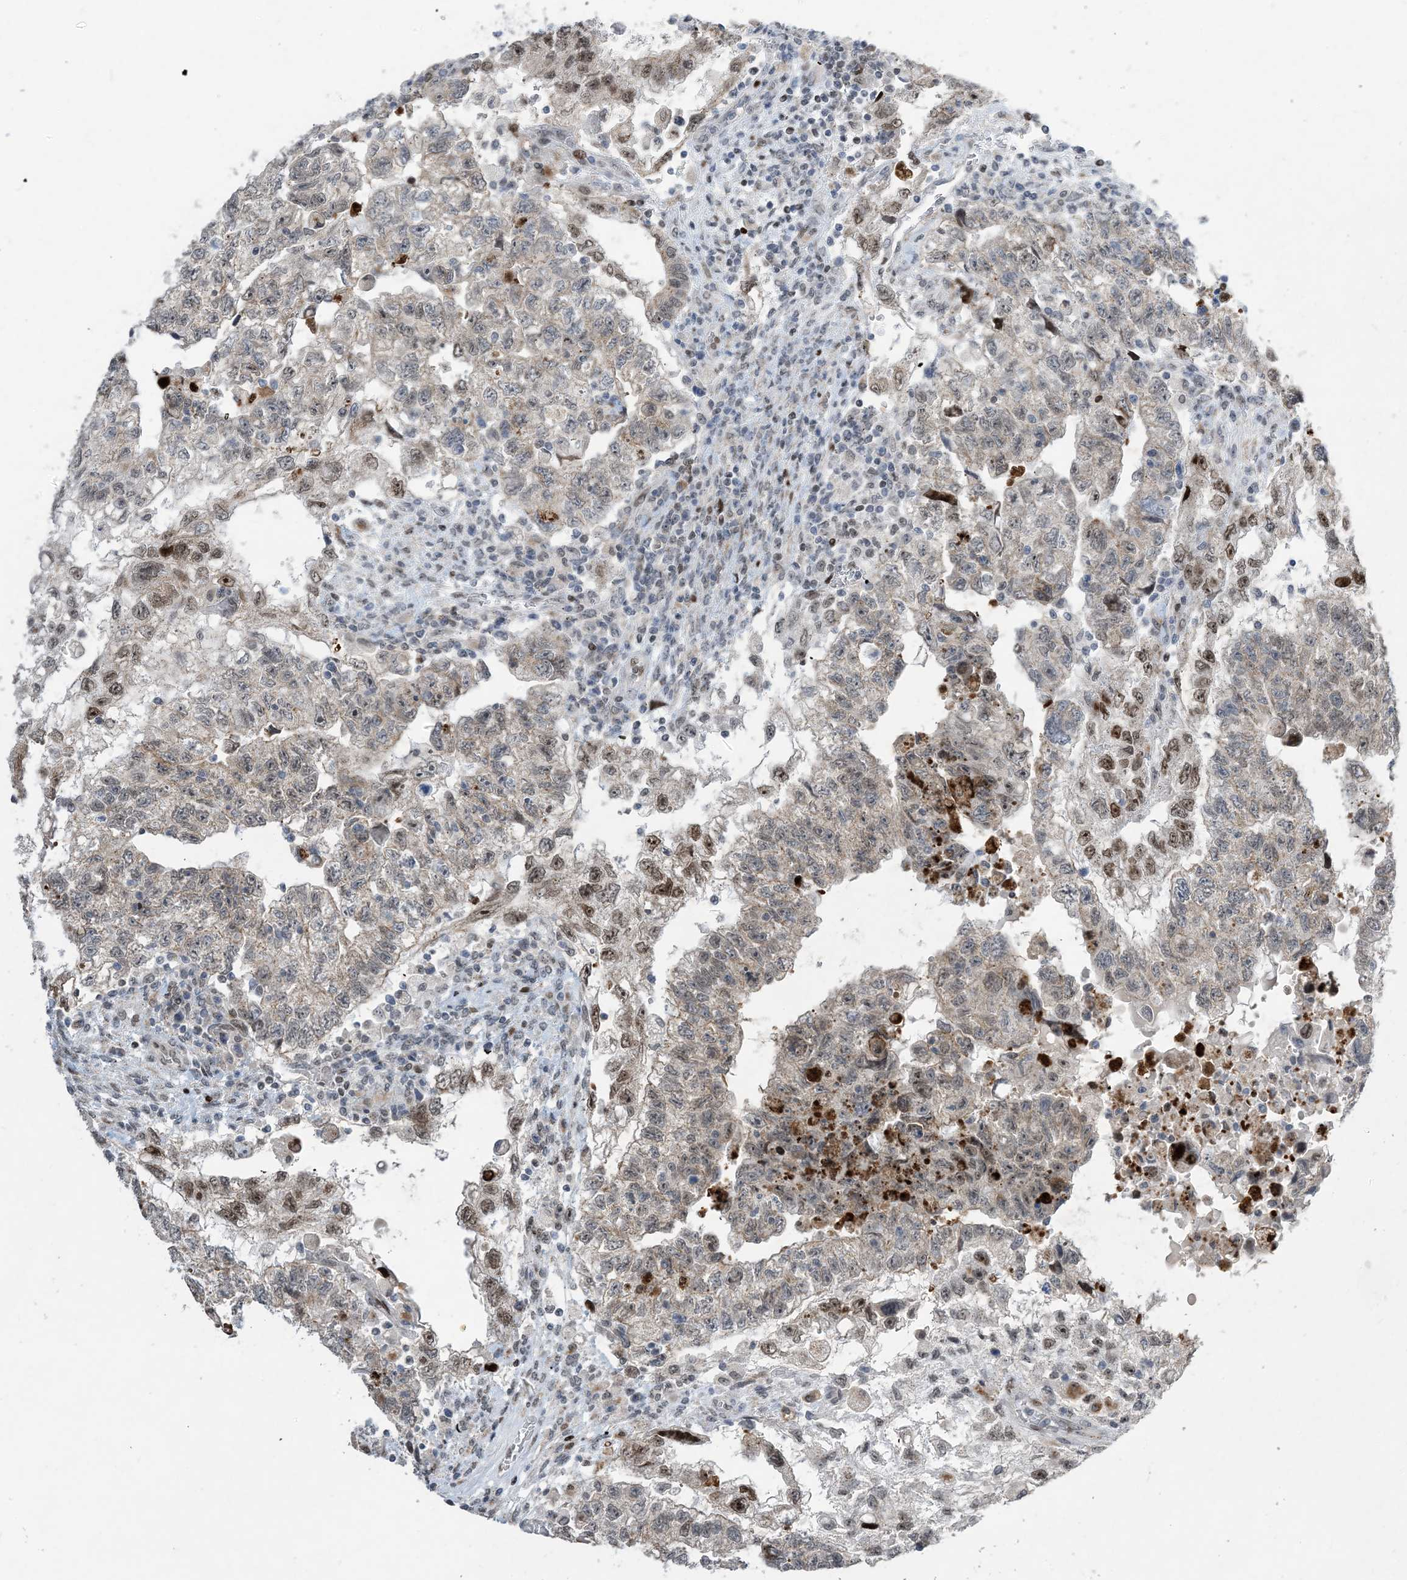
{"staining": {"intensity": "moderate", "quantity": "<25%", "location": "nuclear"}, "tissue": "testis cancer", "cell_type": "Tumor cells", "image_type": "cancer", "snomed": [{"axis": "morphology", "description": "Carcinoma, Embryonal, NOS"}, {"axis": "topography", "description": "Testis"}], "caption": "Testis cancer (embryonal carcinoma) was stained to show a protein in brown. There is low levels of moderate nuclear expression in about <25% of tumor cells. The staining was performed using DAB, with brown indicating positive protein expression. Nuclei are stained blue with hematoxylin.", "gene": "SLC25A53", "patient": {"sex": "male", "age": 36}}